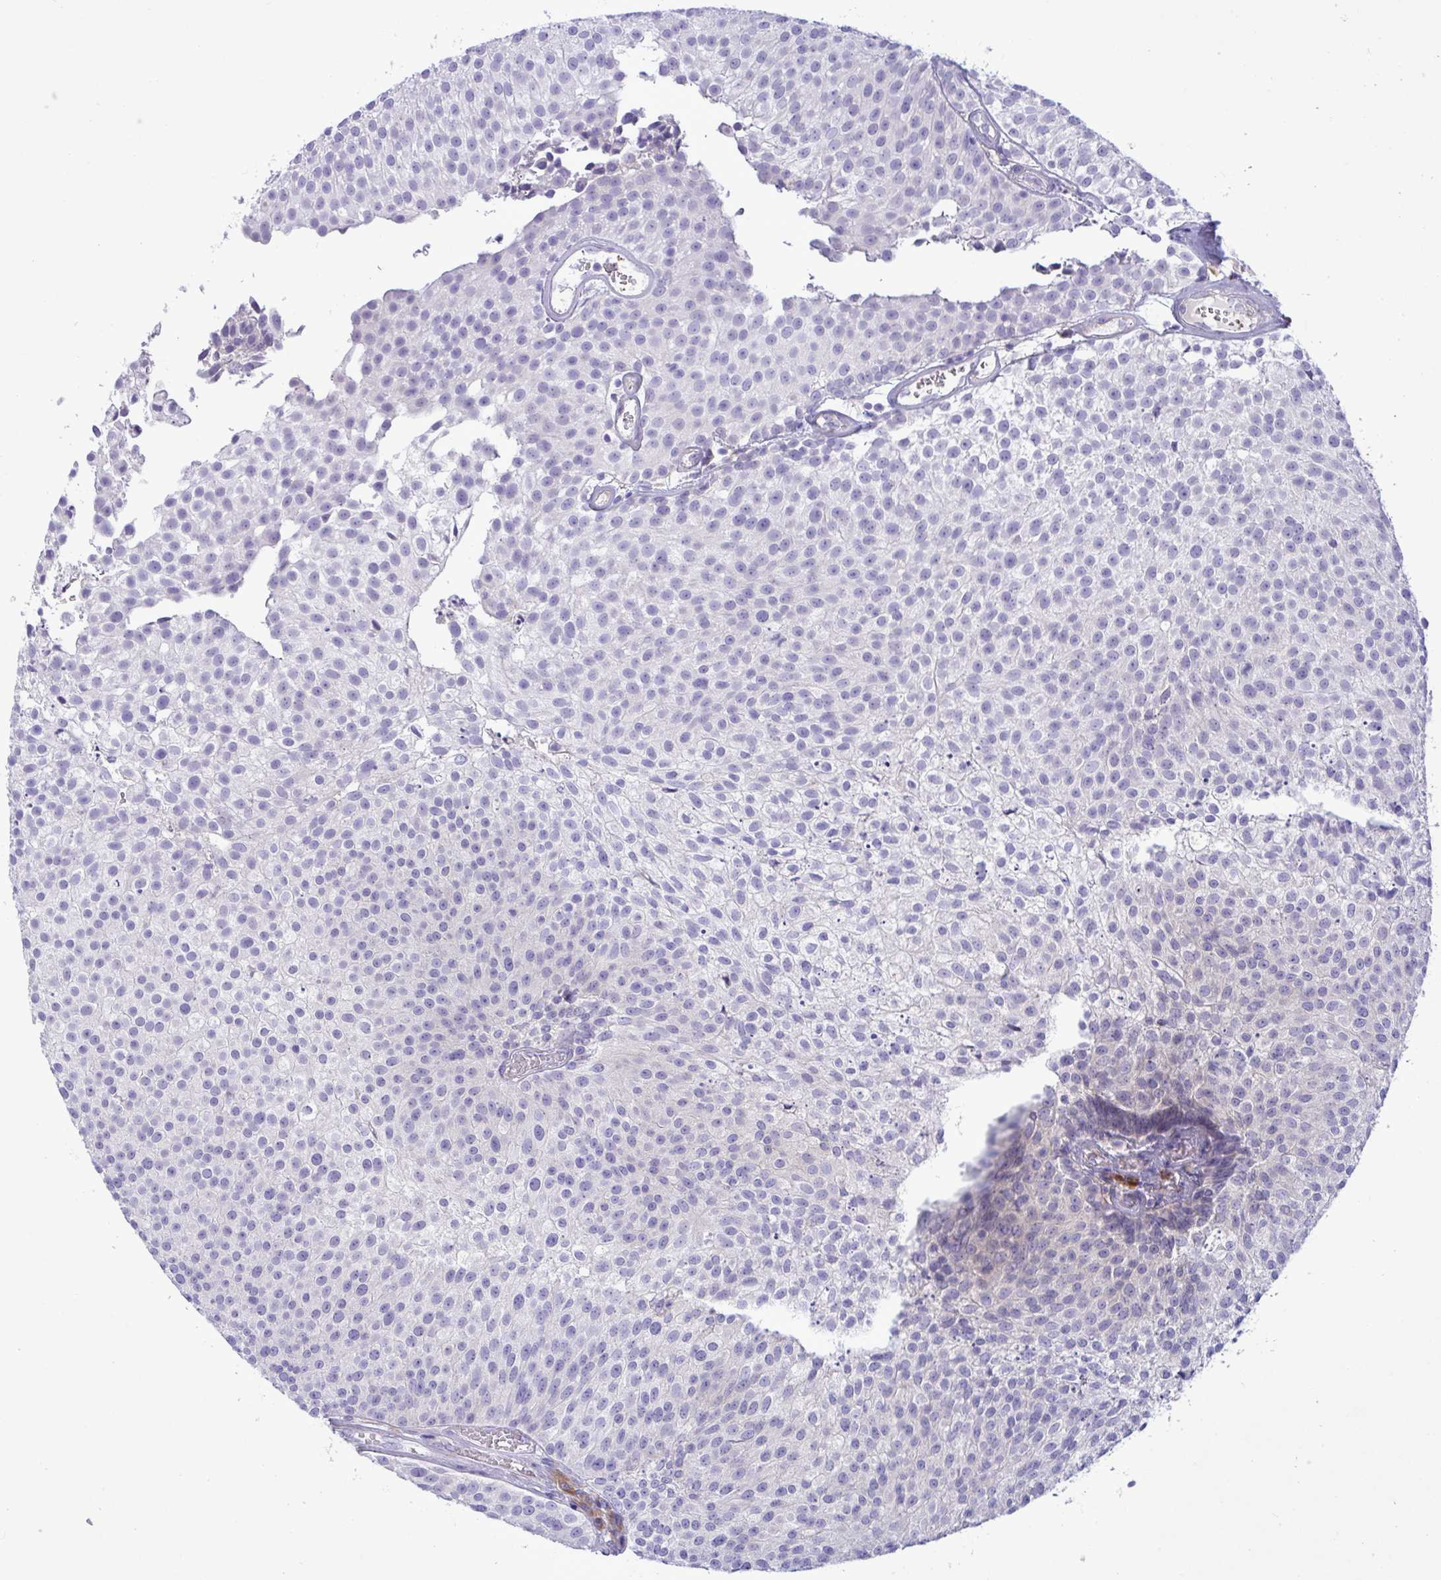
{"staining": {"intensity": "negative", "quantity": "none", "location": "none"}, "tissue": "urothelial cancer", "cell_type": "Tumor cells", "image_type": "cancer", "snomed": [{"axis": "morphology", "description": "Urothelial carcinoma, Low grade"}, {"axis": "topography", "description": "Urinary bladder"}], "caption": "Protein analysis of urothelial cancer demonstrates no significant expression in tumor cells.", "gene": "FAM86B1", "patient": {"sex": "female", "age": 79}}